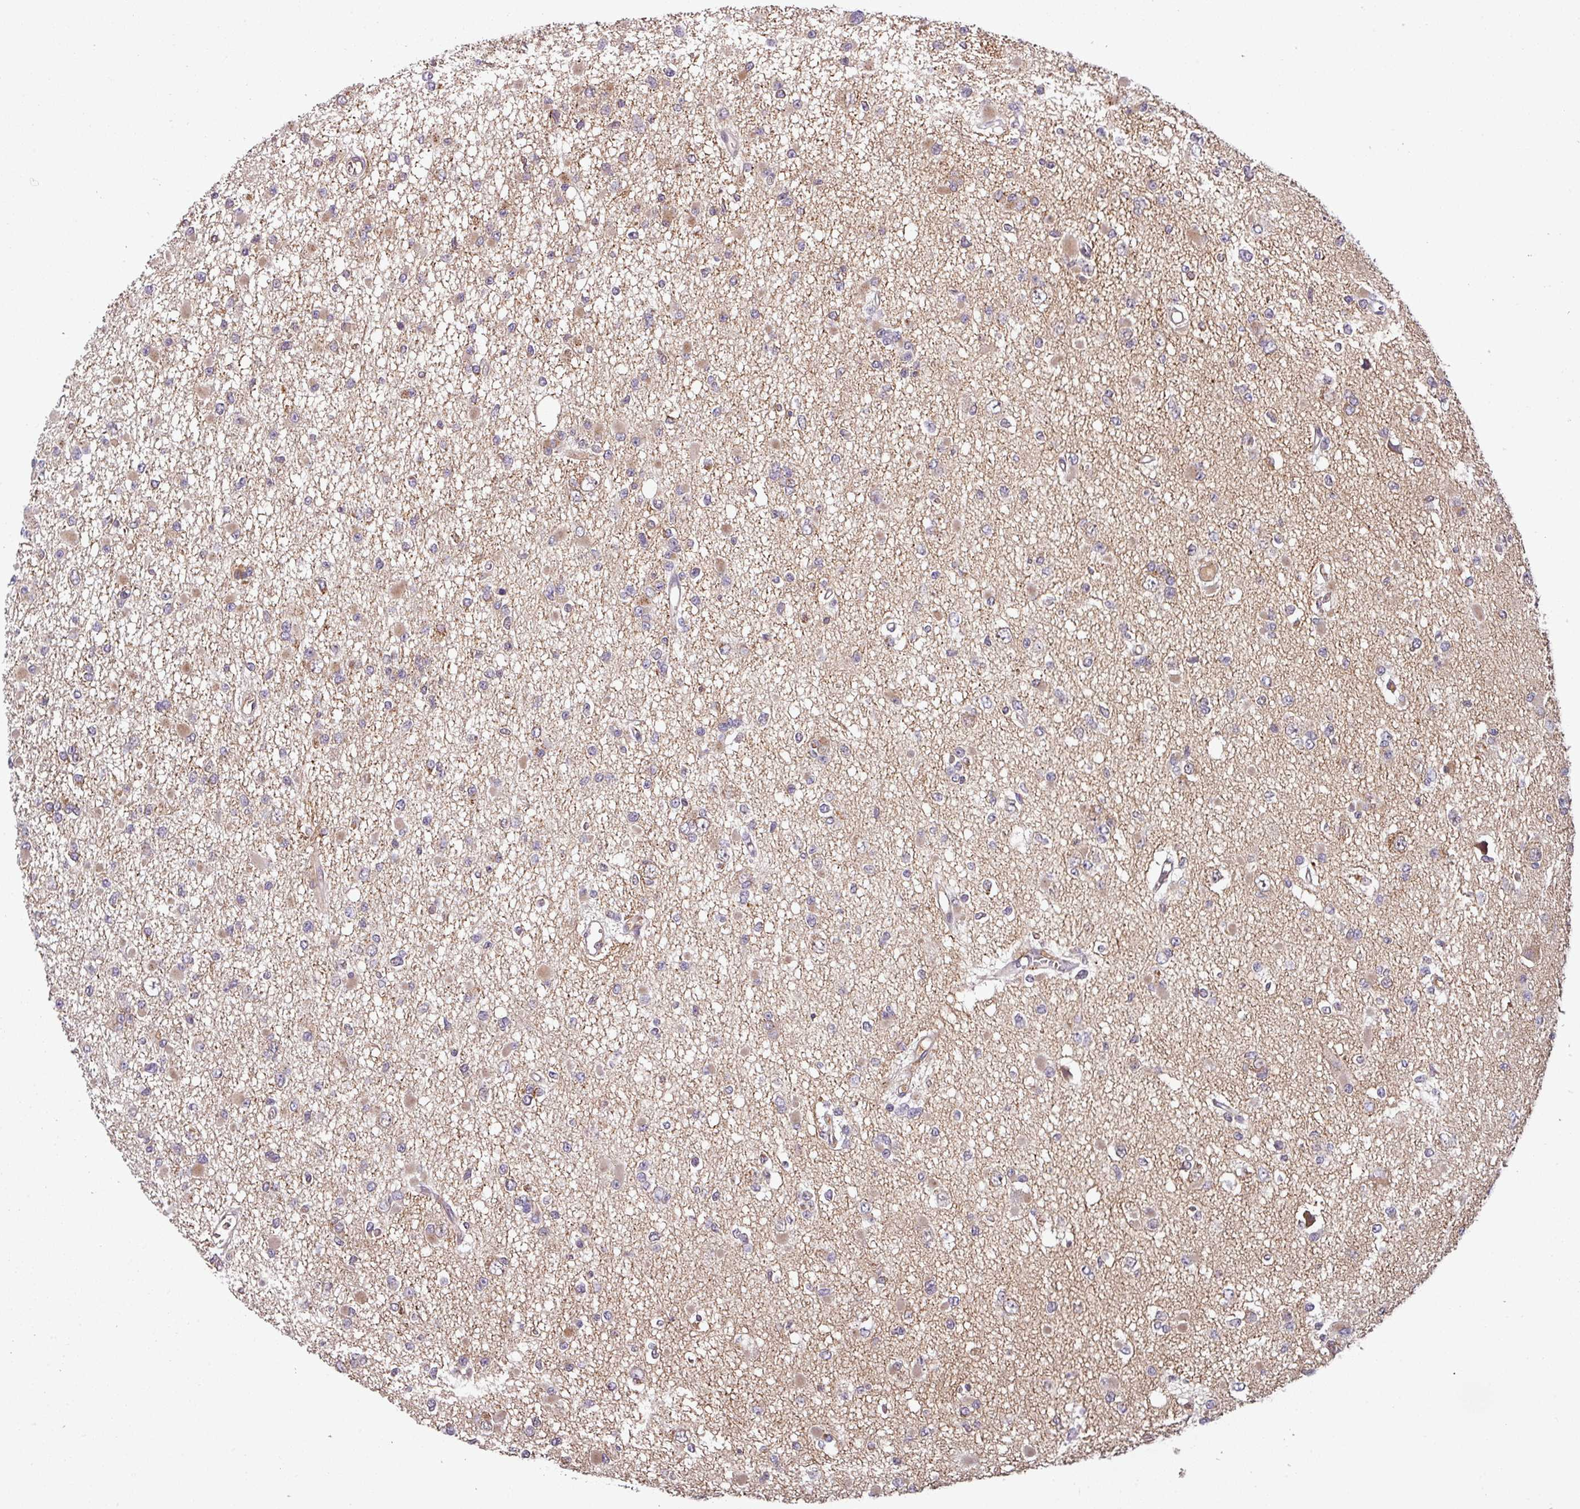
{"staining": {"intensity": "weak", "quantity": "<25%", "location": "cytoplasmic/membranous"}, "tissue": "glioma", "cell_type": "Tumor cells", "image_type": "cancer", "snomed": [{"axis": "morphology", "description": "Glioma, malignant, Low grade"}, {"axis": "topography", "description": "Brain"}], "caption": "IHC of glioma reveals no expression in tumor cells.", "gene": "PUS1", "patient": {"sex": "female", "age": 22}}